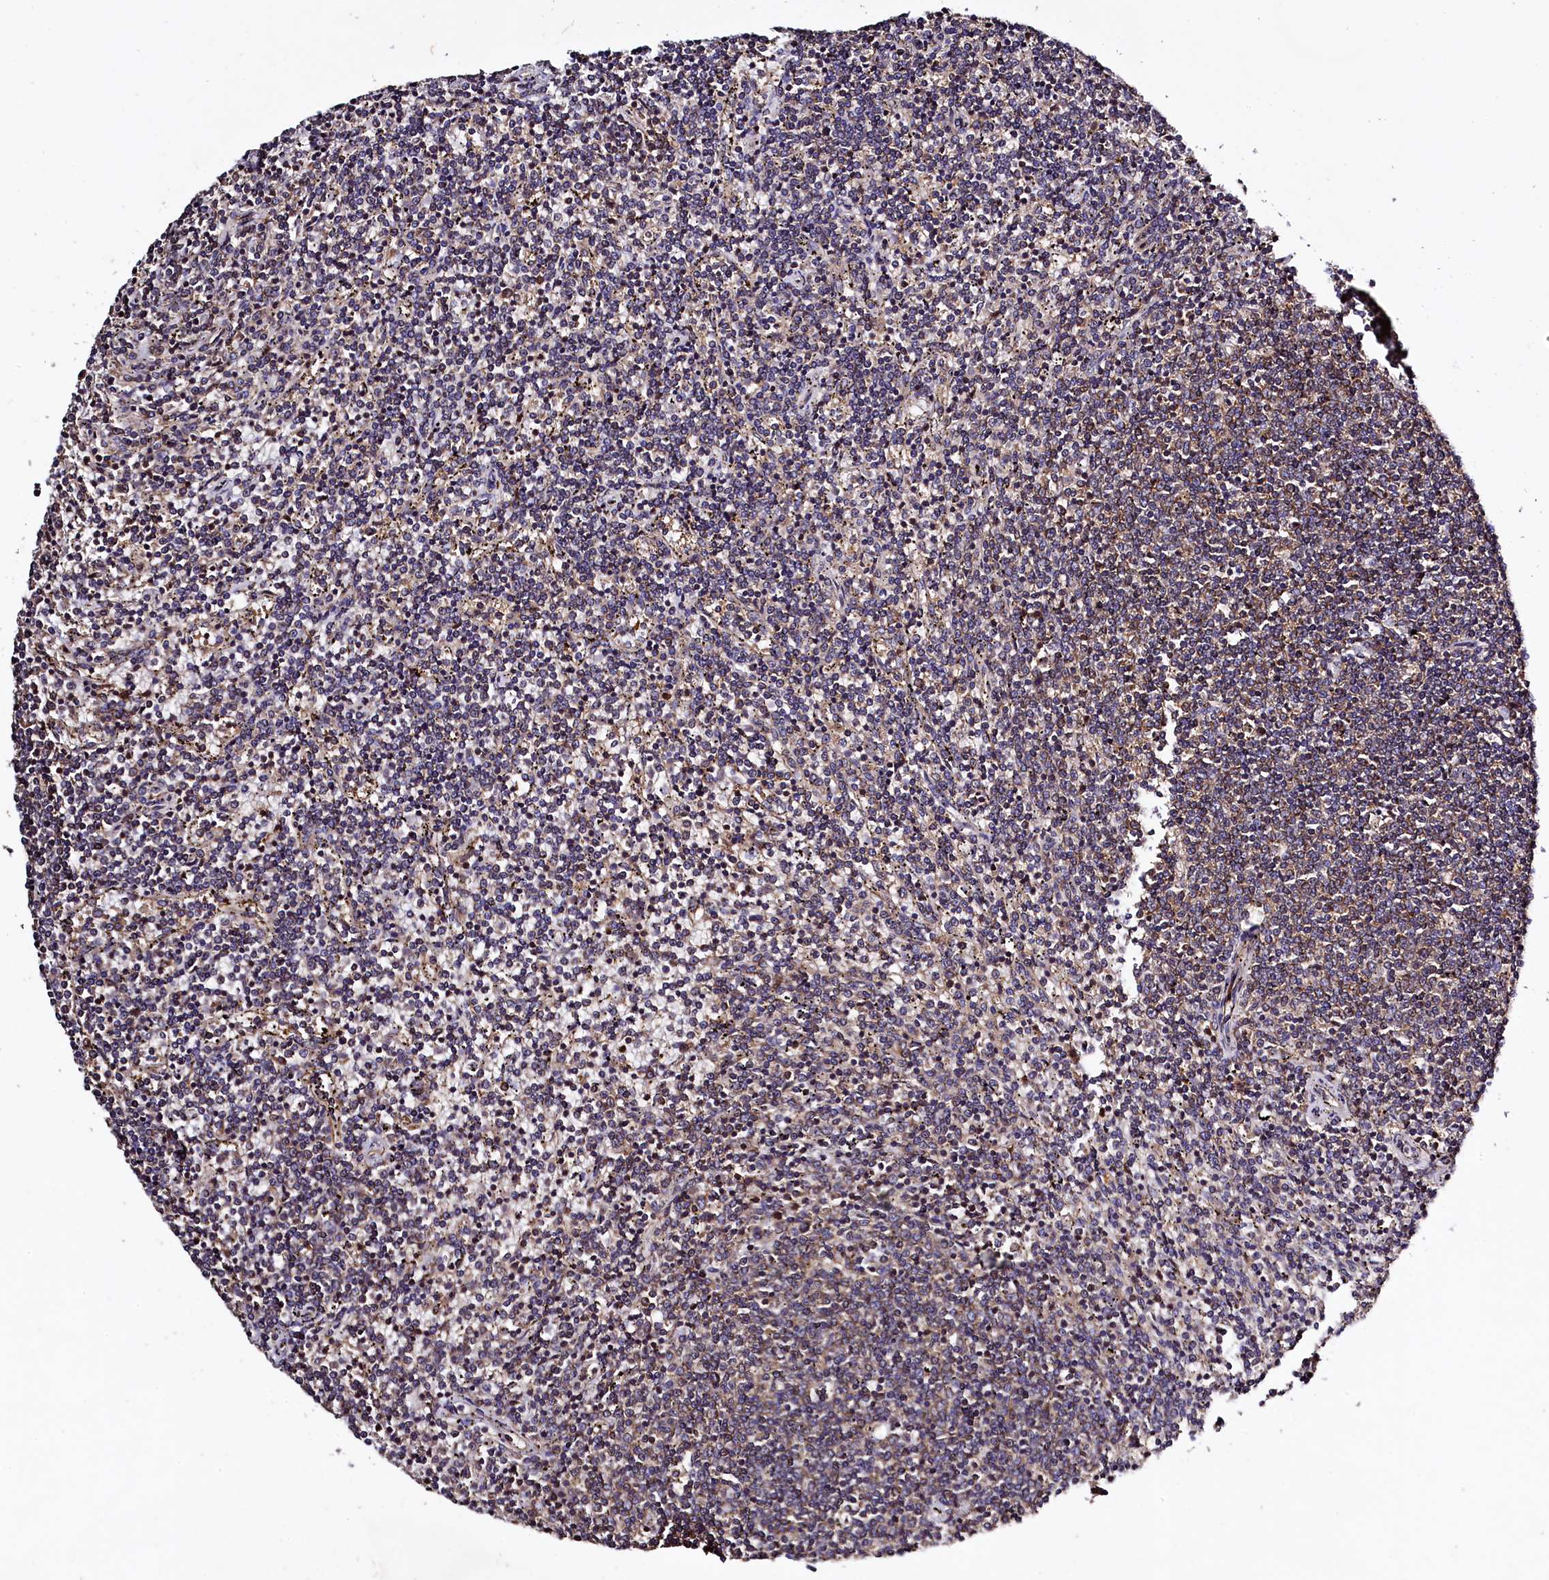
{"staining": {"intensity": "weak", "quantity": "<25%", "location": "cytoplasmic/membranous"}, "tissue": "lymphoma", "cell_type": "Tumor cells", "image_type": "cancer", "snomed": [{"axis": "morphology", "description": "Malignant lymphoma, non-Hodgkin's type, Low grade"}, {"axis": "topography", "description": "Spleen"}], "caption": "Low-grade malignant lymphoma, non-Hodgkin's type stained for a protein using IHC demonstrates no positivity tumor cells.", "gene": "KLC2", "patient": {"sex": "female", "age": 50}}